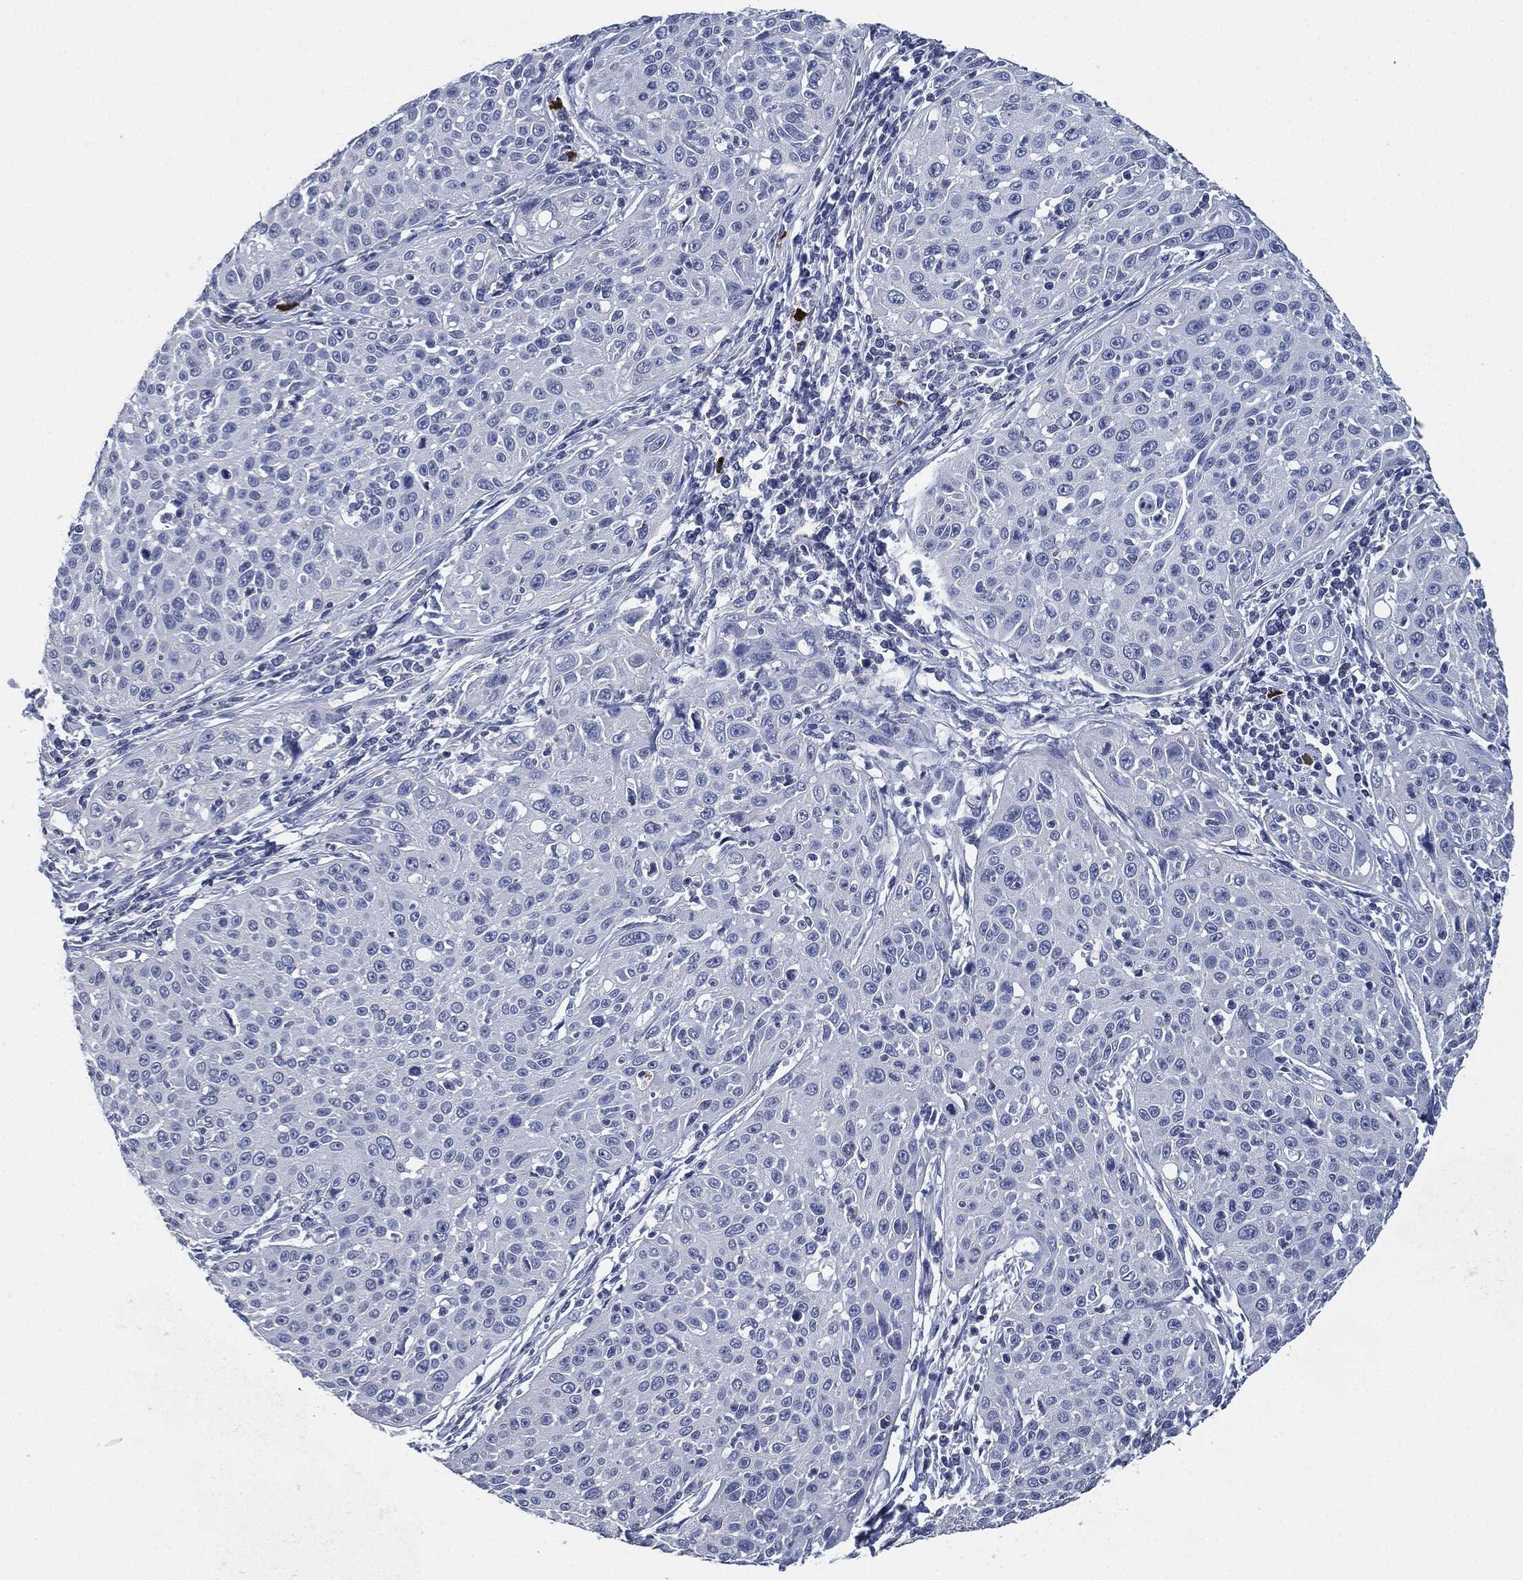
{"staining": {"intensity": "negative", "quantity": "none", "location": "none"}, "tissue": "cervical cancer", "cell_type": "Tumor cells", "image_type": "cancer", "snomed": [{"axis": "morphology", "description": "Squamous cell carcinoma, NOS"}, {"axis": "topography", "description": "Cervix"}], "caption": "This is an IHC histopathology image of squamous cell carcinoma (cervical). There is no staining in tumor cells.", "gene": "CD27", "patient": {"sex": "female", "age": 26}}